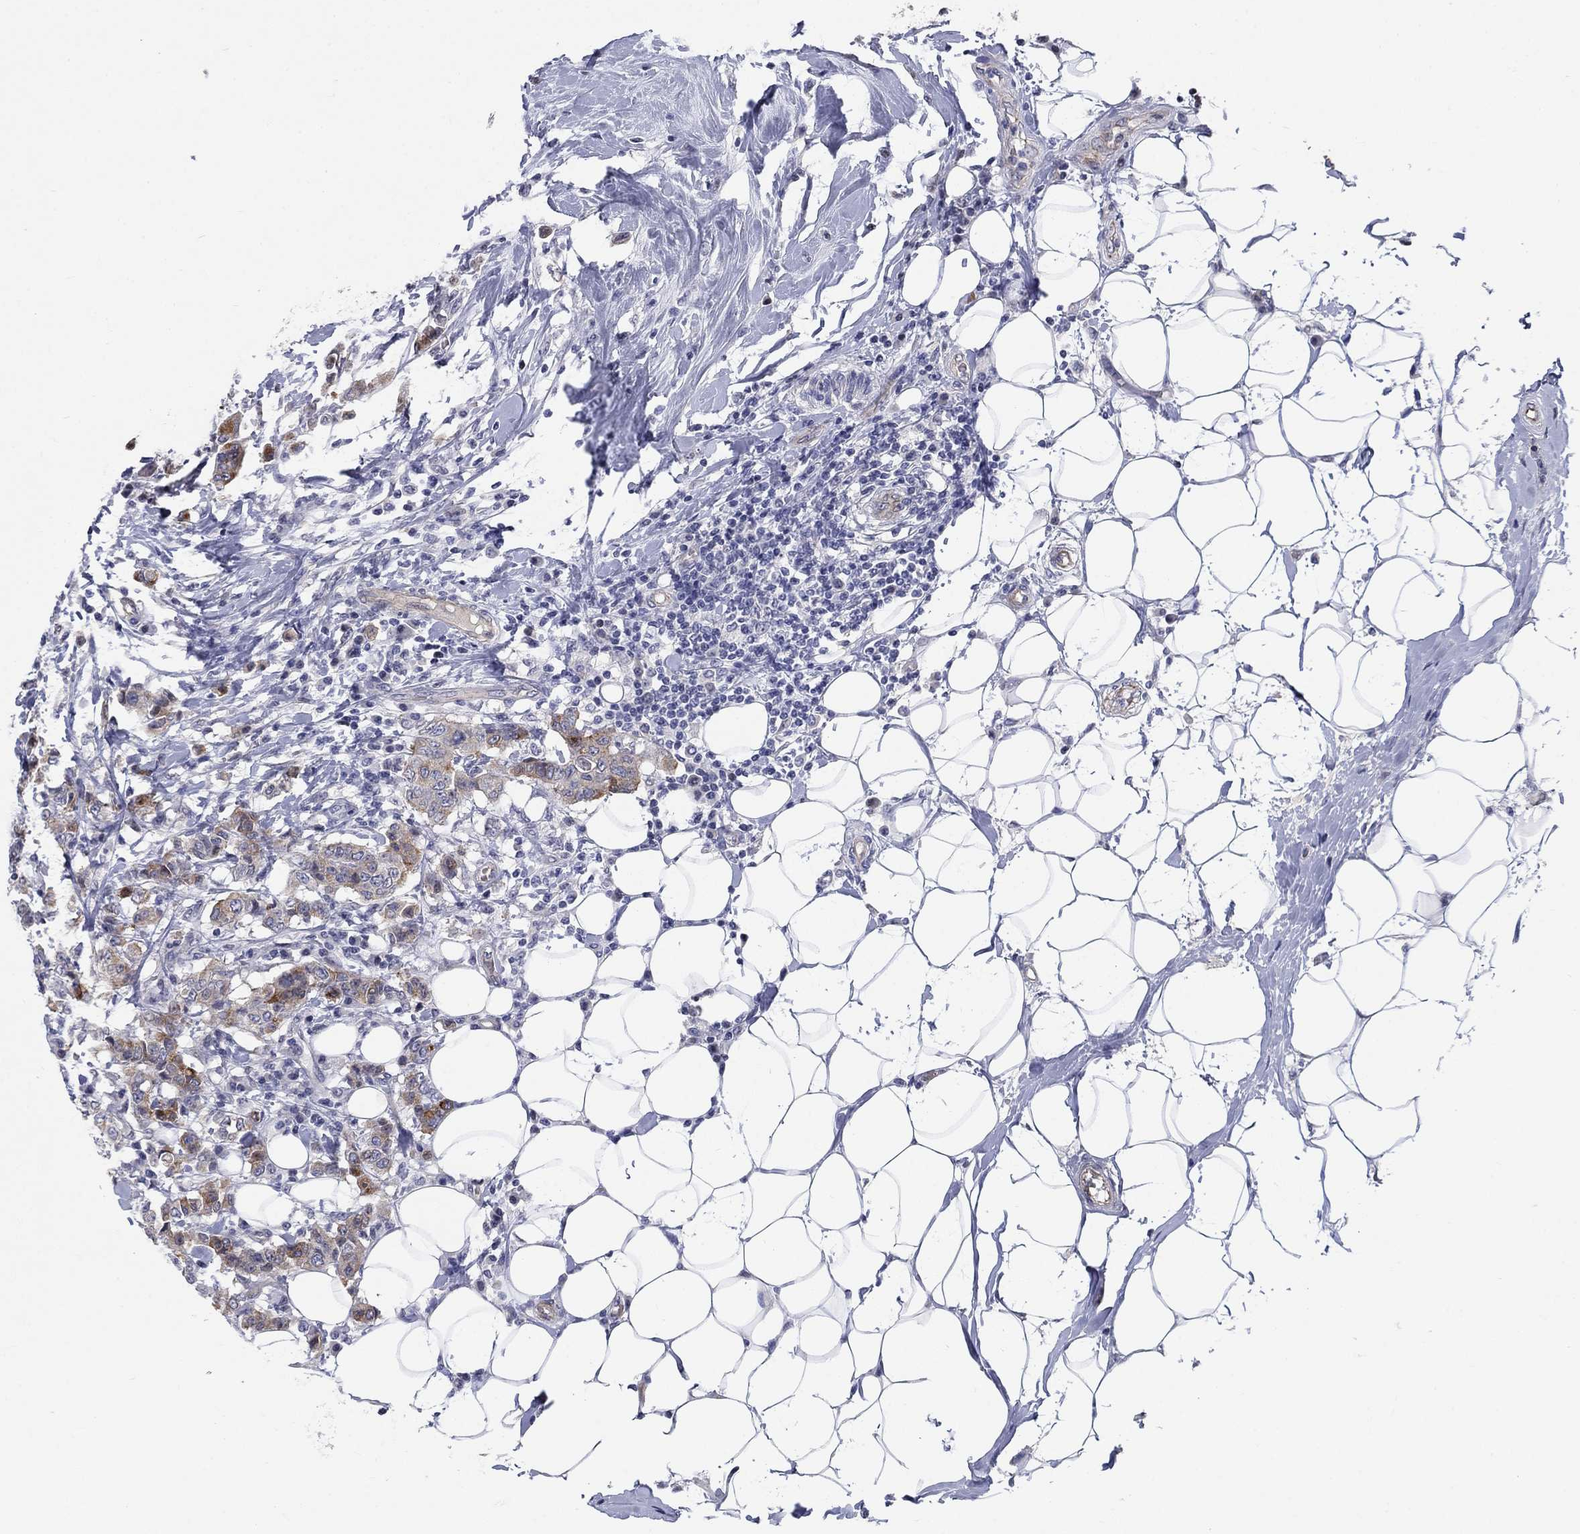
{"staining": {"intensity": "moderate", "quantity": "<25%", "location": "cytoplasmic/membranous"}, "tissue": "breast cancer", "cell_type": "Tumor cells", "image_type": "cancer", "snomed": [{"axis": "morphology", "description": "Duct carcinoma"}, {"axis": "topography", "description": "Breast"}], "caption": "There is low levels of moderate cytoplasmic/membranous expression in tumor cells of breast cancer (invasive ductal carcinoma), as demonstrated by immunohistochemical staining (brown color).", "gene": "SLC1A1", "patient": {"sex": "female", "age": 27}}